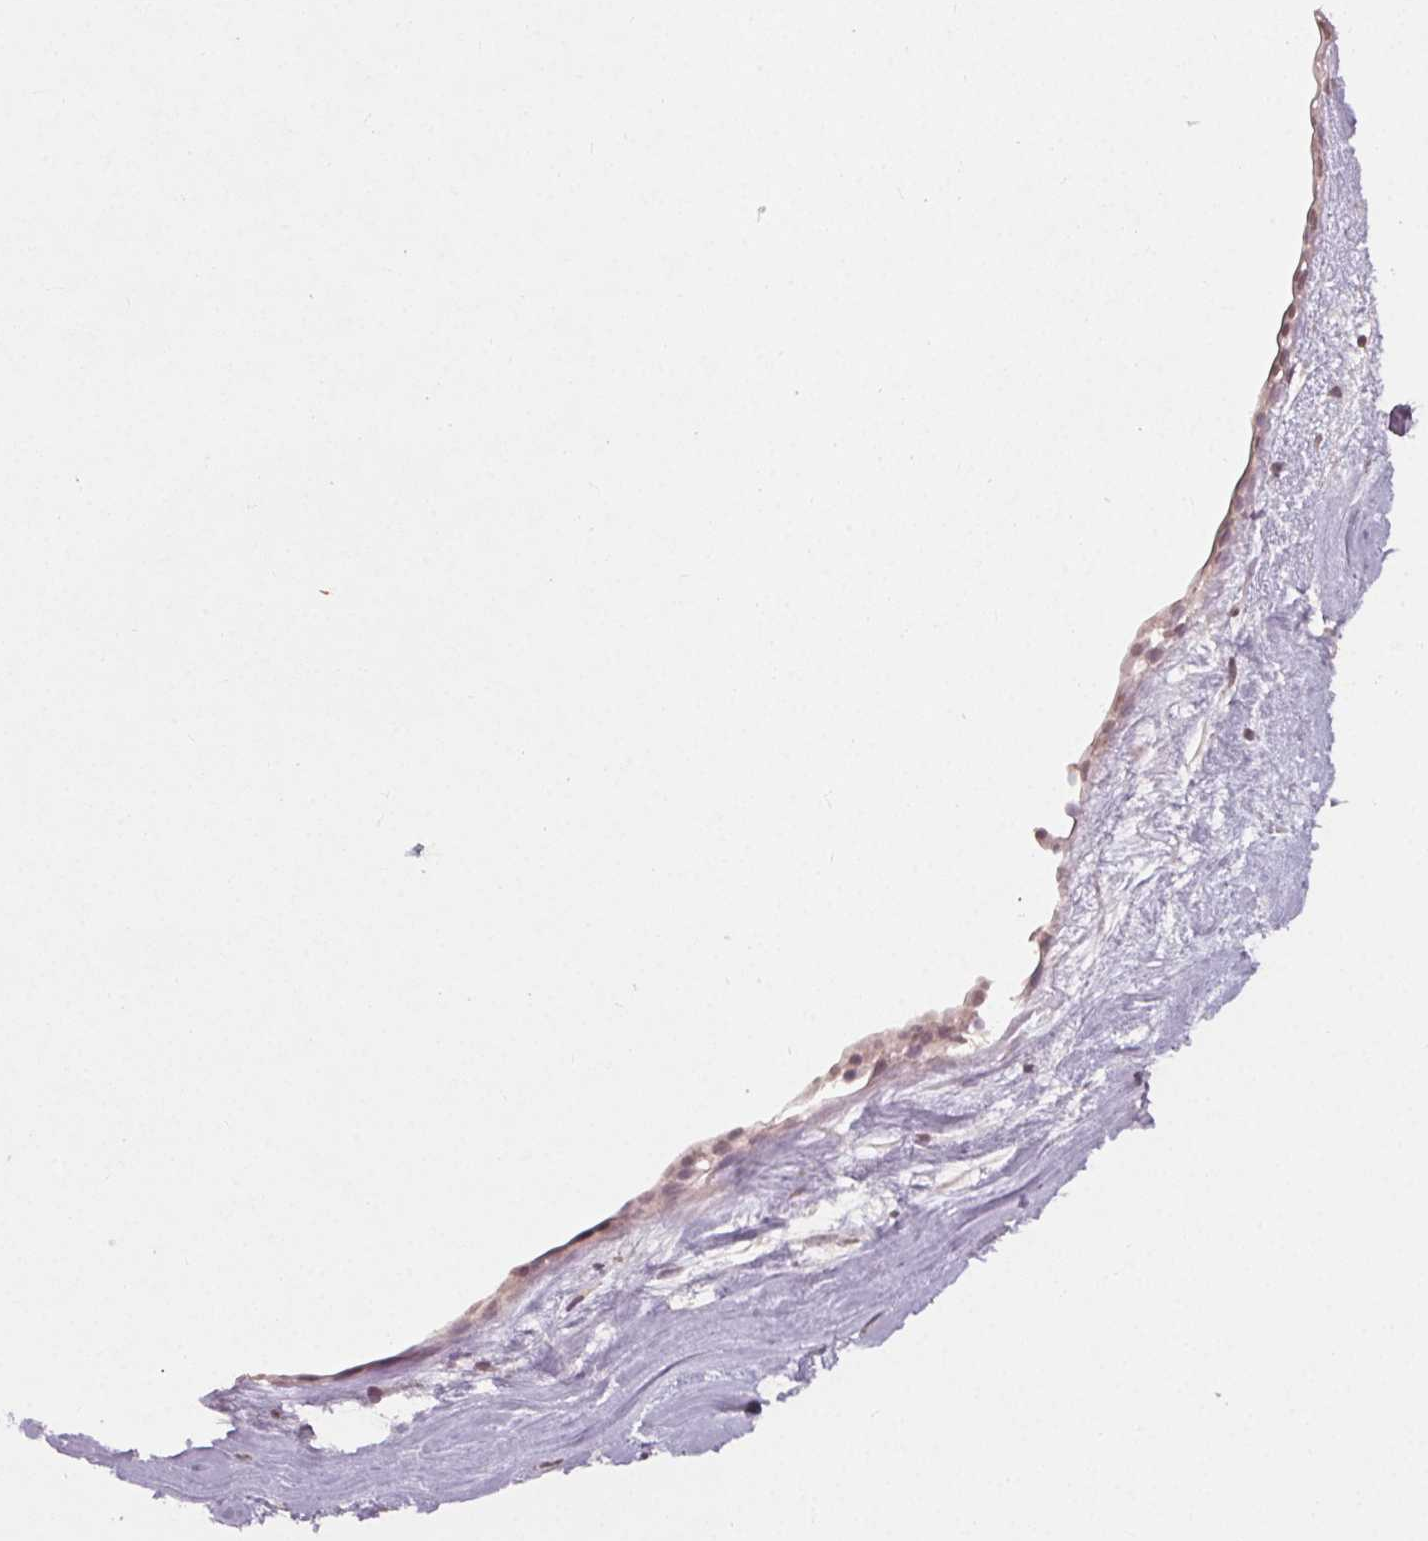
{"staining": {"intensity": "negative", "quantity": "none", "location": "none"}, "tissue": "nasopharynx", "cell_type": "Respiratory epithelial cells", "image_type": "normal", "snomed": [{"axis": "morphology", "description": "Normal tissue, NOS"}, {"axis": "topography", "description": "Nasopharynx"}], "caption": "Immunohistochemical staining of normal human nasopharynx demonstrates no significant positivity in respiratory epithelial cells. Nuclei are stained in blue.", "gene": "ENSG00000255641", "patient": {"sex": "male", "age": 24}}